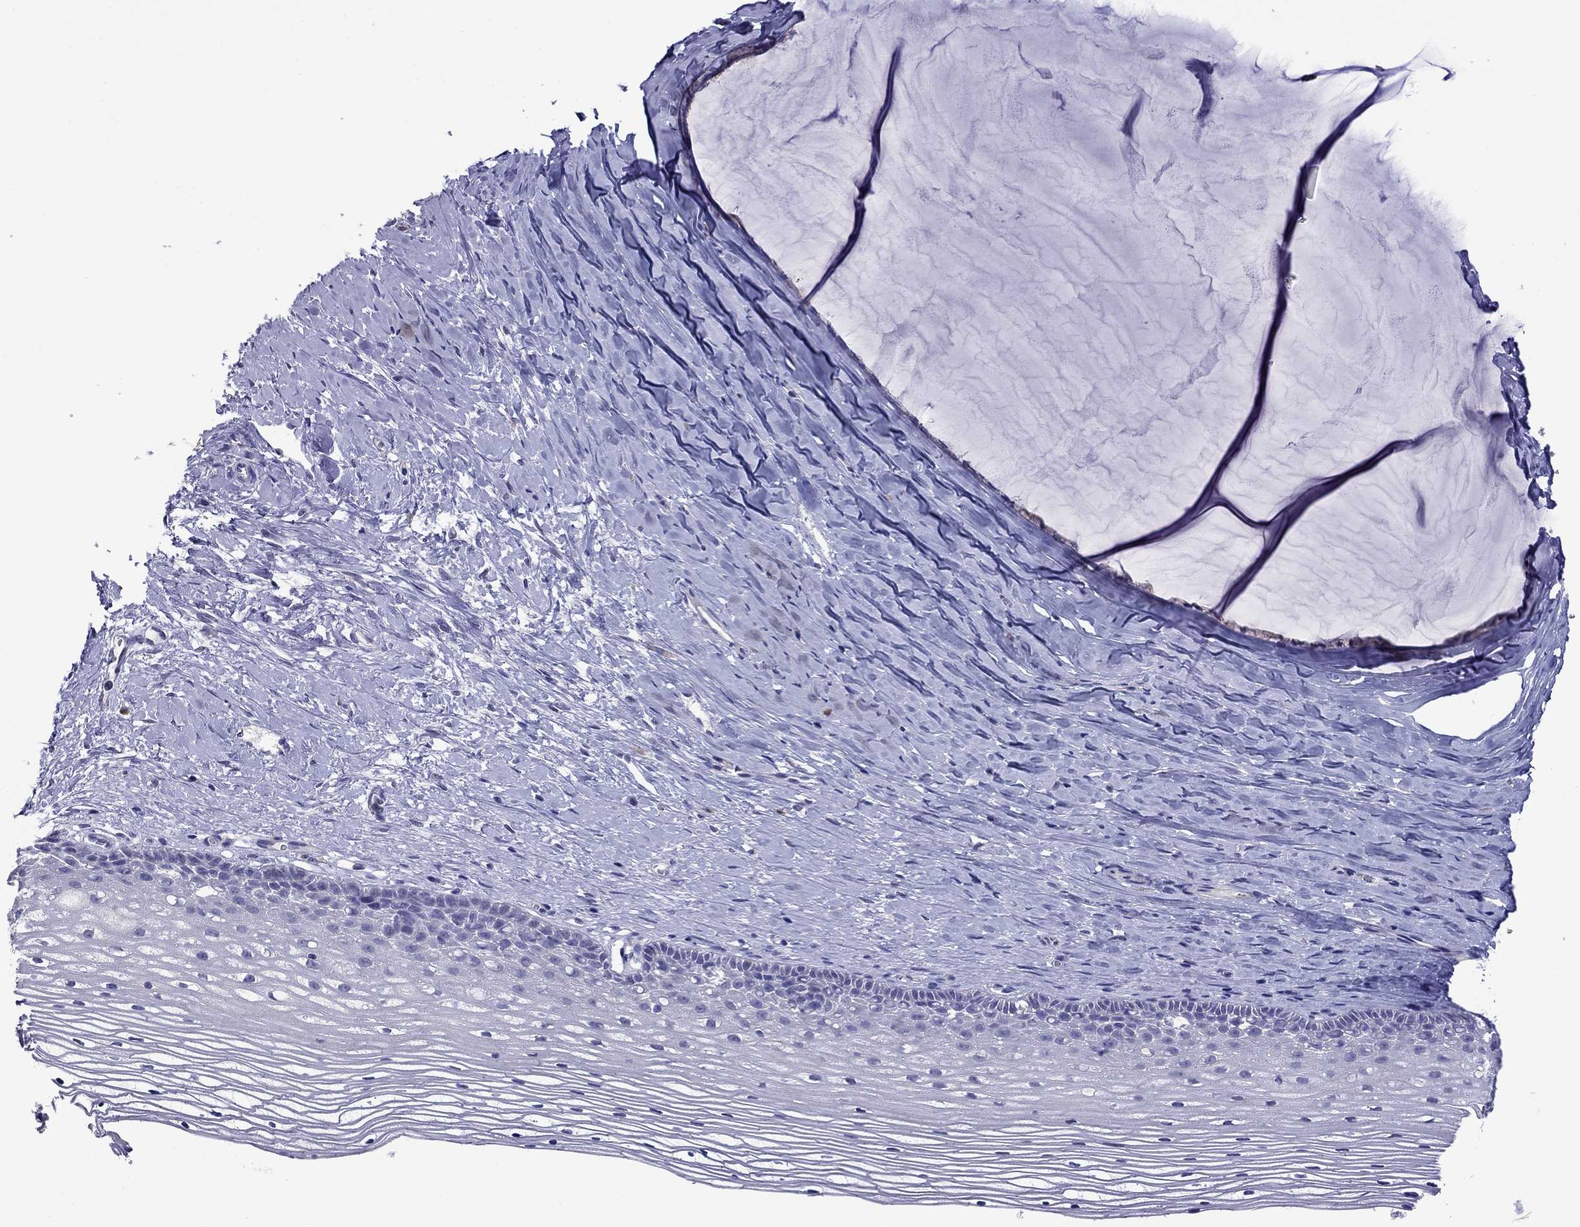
{"staining": {"intensity": "negative", "quantity": "none", "location": "none"}, "tissue": "cervix", "cell_type": "Glandular cells", "image_type": "normal", "snomed": [{"axis": "morphology", "description": "Normal tissue, NOS"}, {"axis": "topography", "description": "Cervix"}], "caption": "Photomicrograph shows no protein expression in glandular cells of unremarkable cervix. Brightfield microscopy of immunohistochemistry stained with DAB (3,3'-diaminobenzidine) (brown) and hematoxylin (blue), captured at high magnification.", "gene": "STAR", "patient": {"sex": "female", "age": 40}}